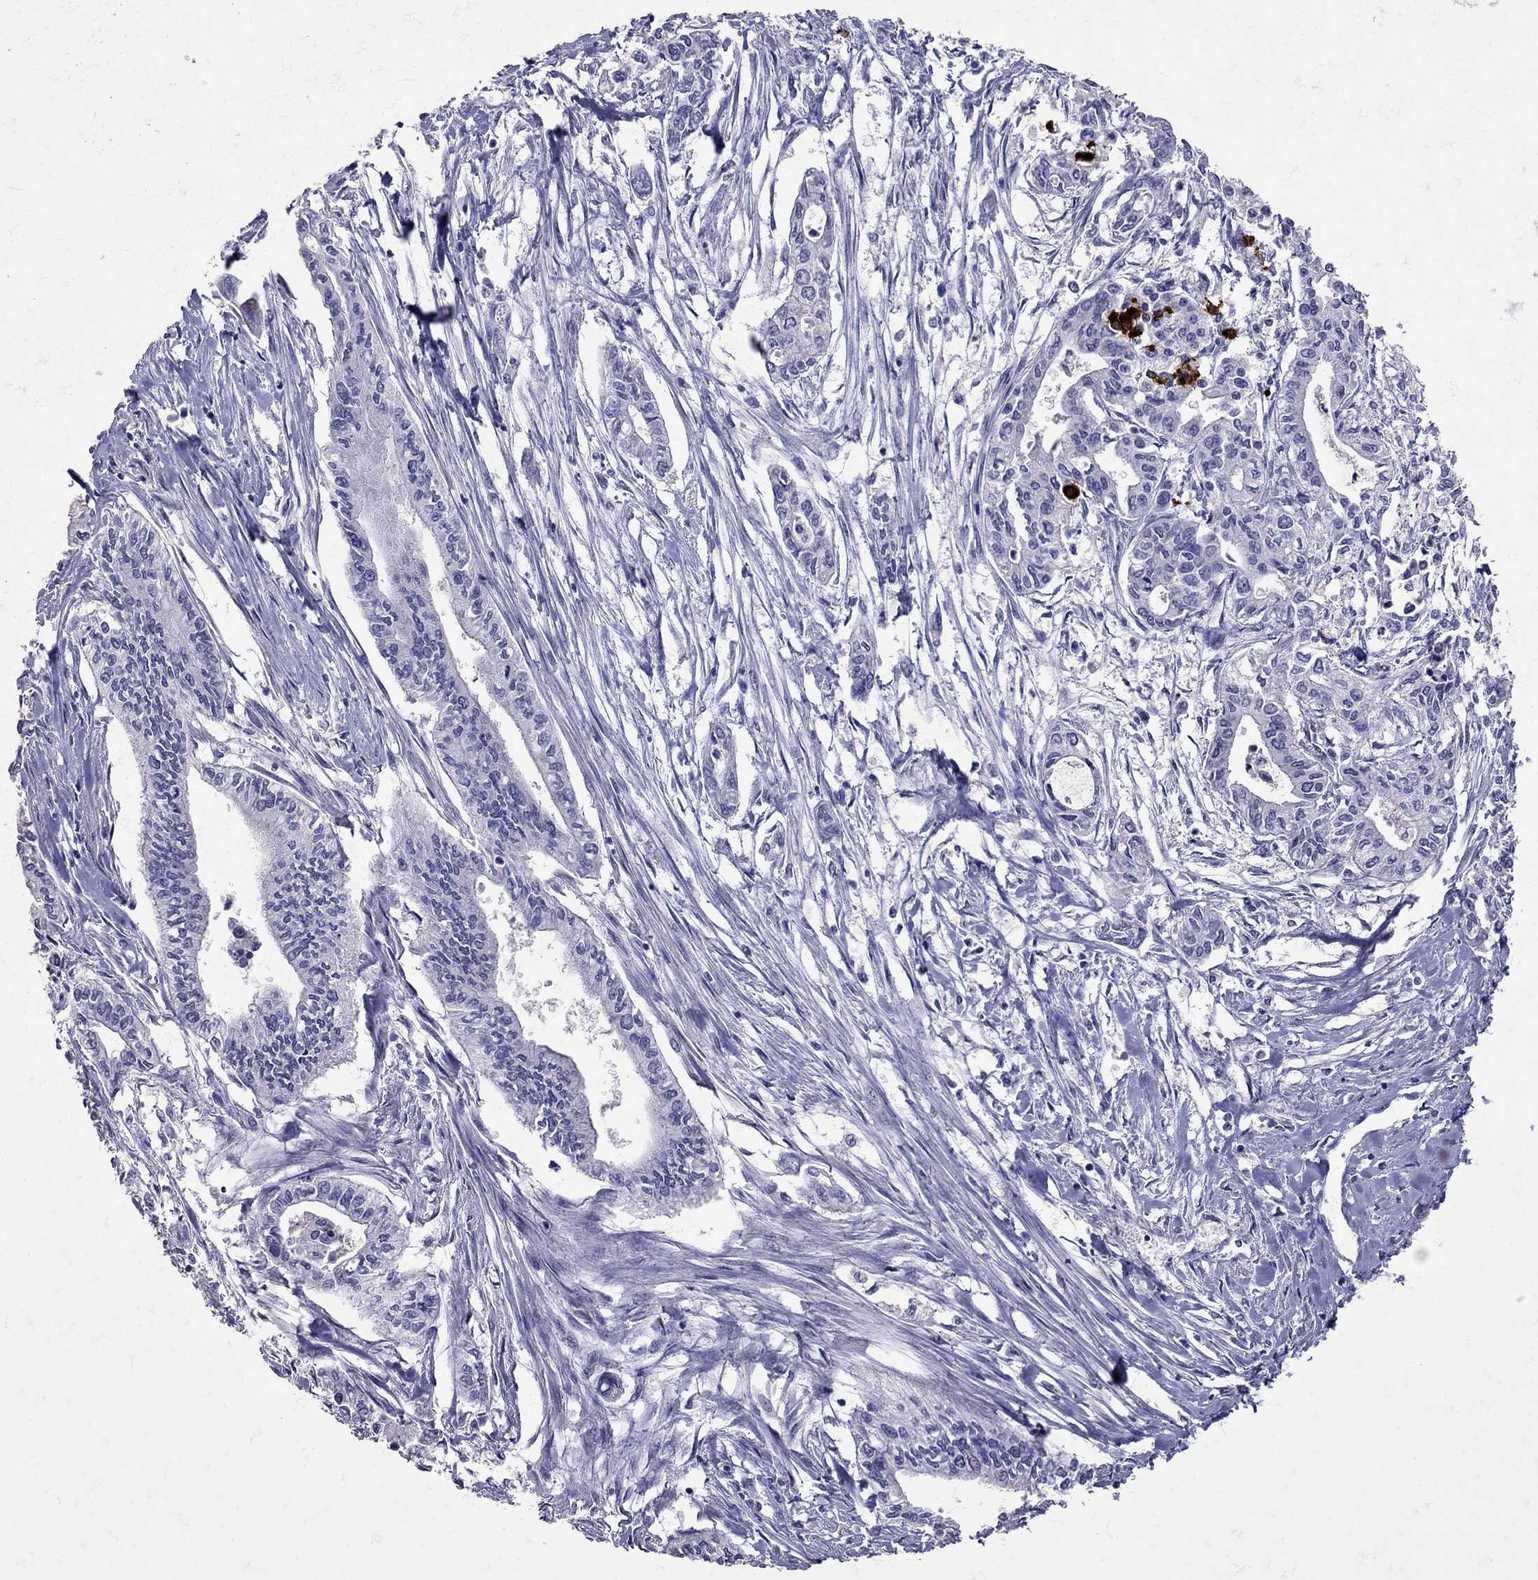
{"staining": {"intensity": "negative", "quantity": "none", "location": "none"}, "tissue": "pancreatic cancer", "cell_type": "Tumor cells", "image_type": "cancer", "snomed": [{"axis": "morphology", "description": "Adenocarcinoma, NOS"}, {"axis": "topography", "description": "Pancreas"}], "caption": "A high-resolution image shows immunohistochemistry staining of pancreatic adenocarcinoma, which demonstrates no significant positivity in tumor cells.", "gene": "SST", "patient": {"sex": "male", "age": 60}}